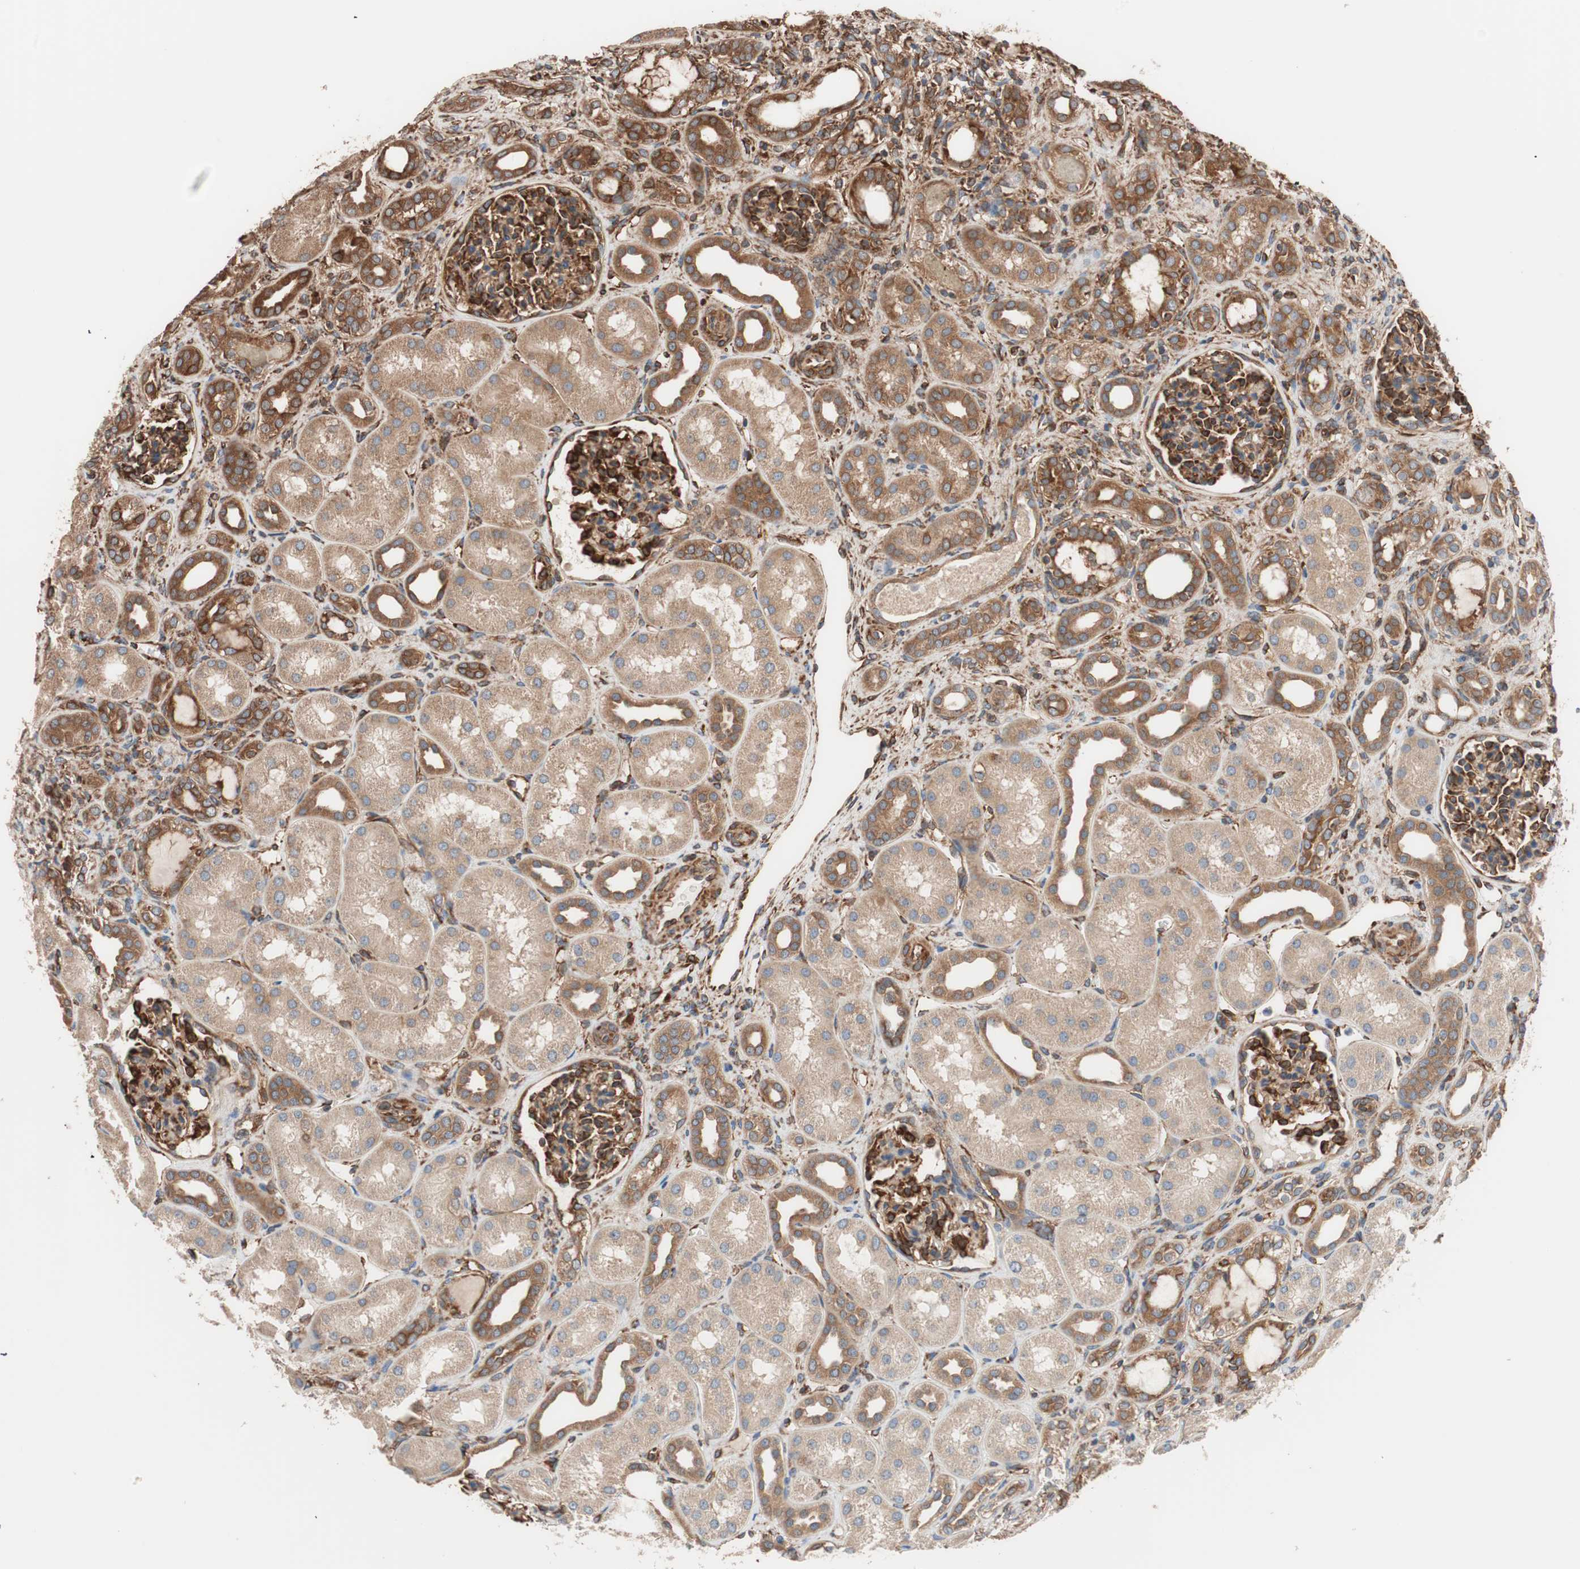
{"staining": {"intensity": "strong", "quantity": ">75%", "location": "cytoplasmic/membranous"}, "tissue": "kidney", "cell_type": "Cells in glomeruli", "image_type": "normal", "snomed": [{"axis": "morphology", "description": "Normal tissue, NOS"}, {"axis": "topography", "description": "Kidney"}], "caption": "Protein expression analysis of normal kidney displays strong cytoplasmic/membranous staining in approximately >75% of cells in glomeruli.", "gene": "GPSM2", "patient": {"sex": "male", "age": 7}}